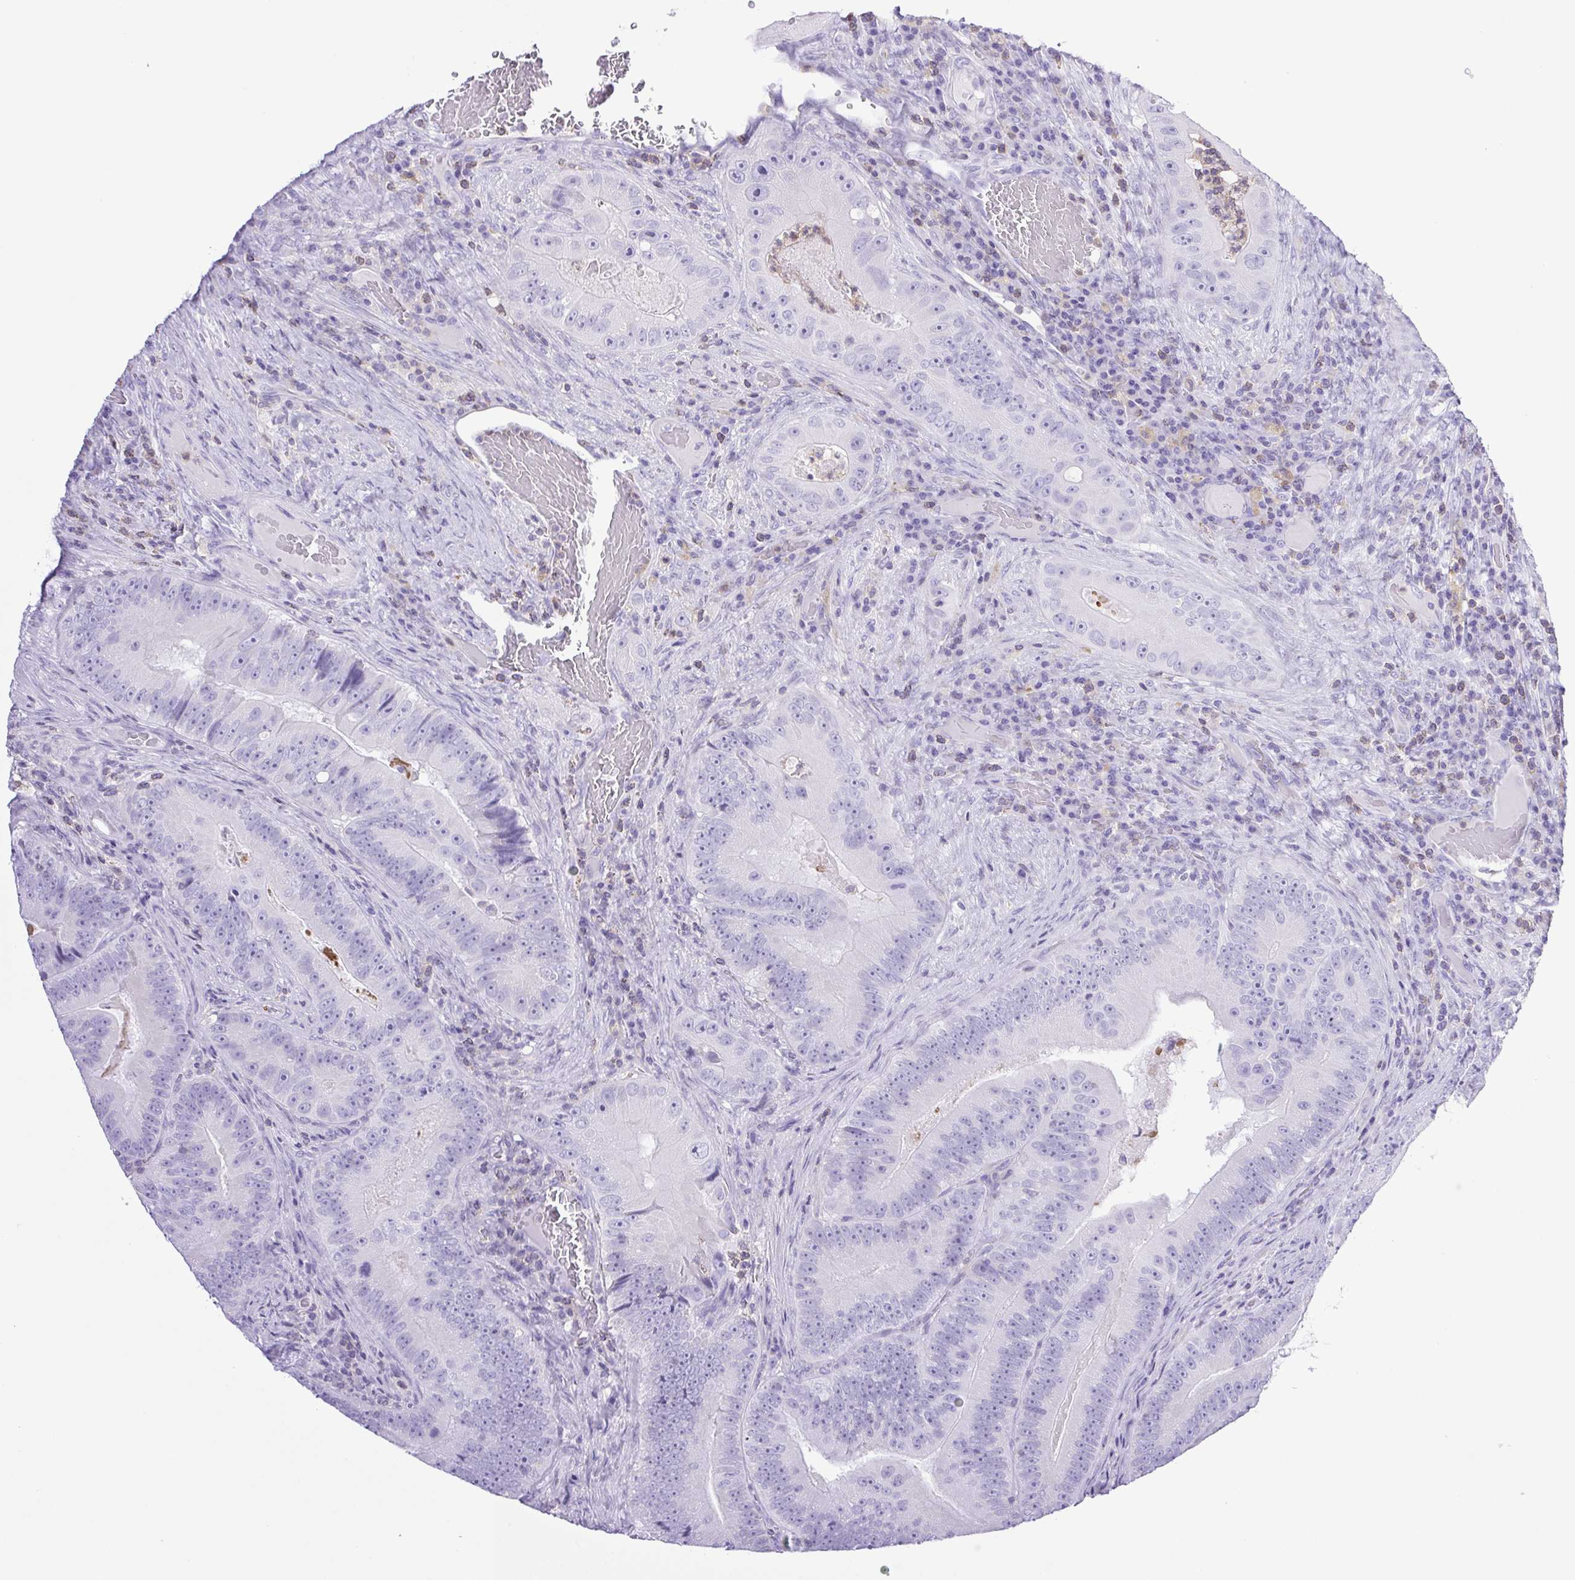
{"staining": {"intensity": "negative", "quantity": "none", "location": "none"}, "tissue": "colorectal cancer", "cell_type": "Tumor cells", "image_type": "cancer", "snomed": [{"axis": "morphology", "description": "Adenocarcinoma, NOS"}, {"axis": "topography", "description": "Colon"}], "caption": "This micrograph is of colorectal cancer stained with IHC to label a protein in brown with the nuclei are counter-stained blue. There is no staining in tumor cells. Brightfield microscopy of IHC stained with DAB (brown) and hematoxylin (blue), captured at high magnification.", "gene": "SYNPR", "patient": {"sex": "female", "age": 86}}